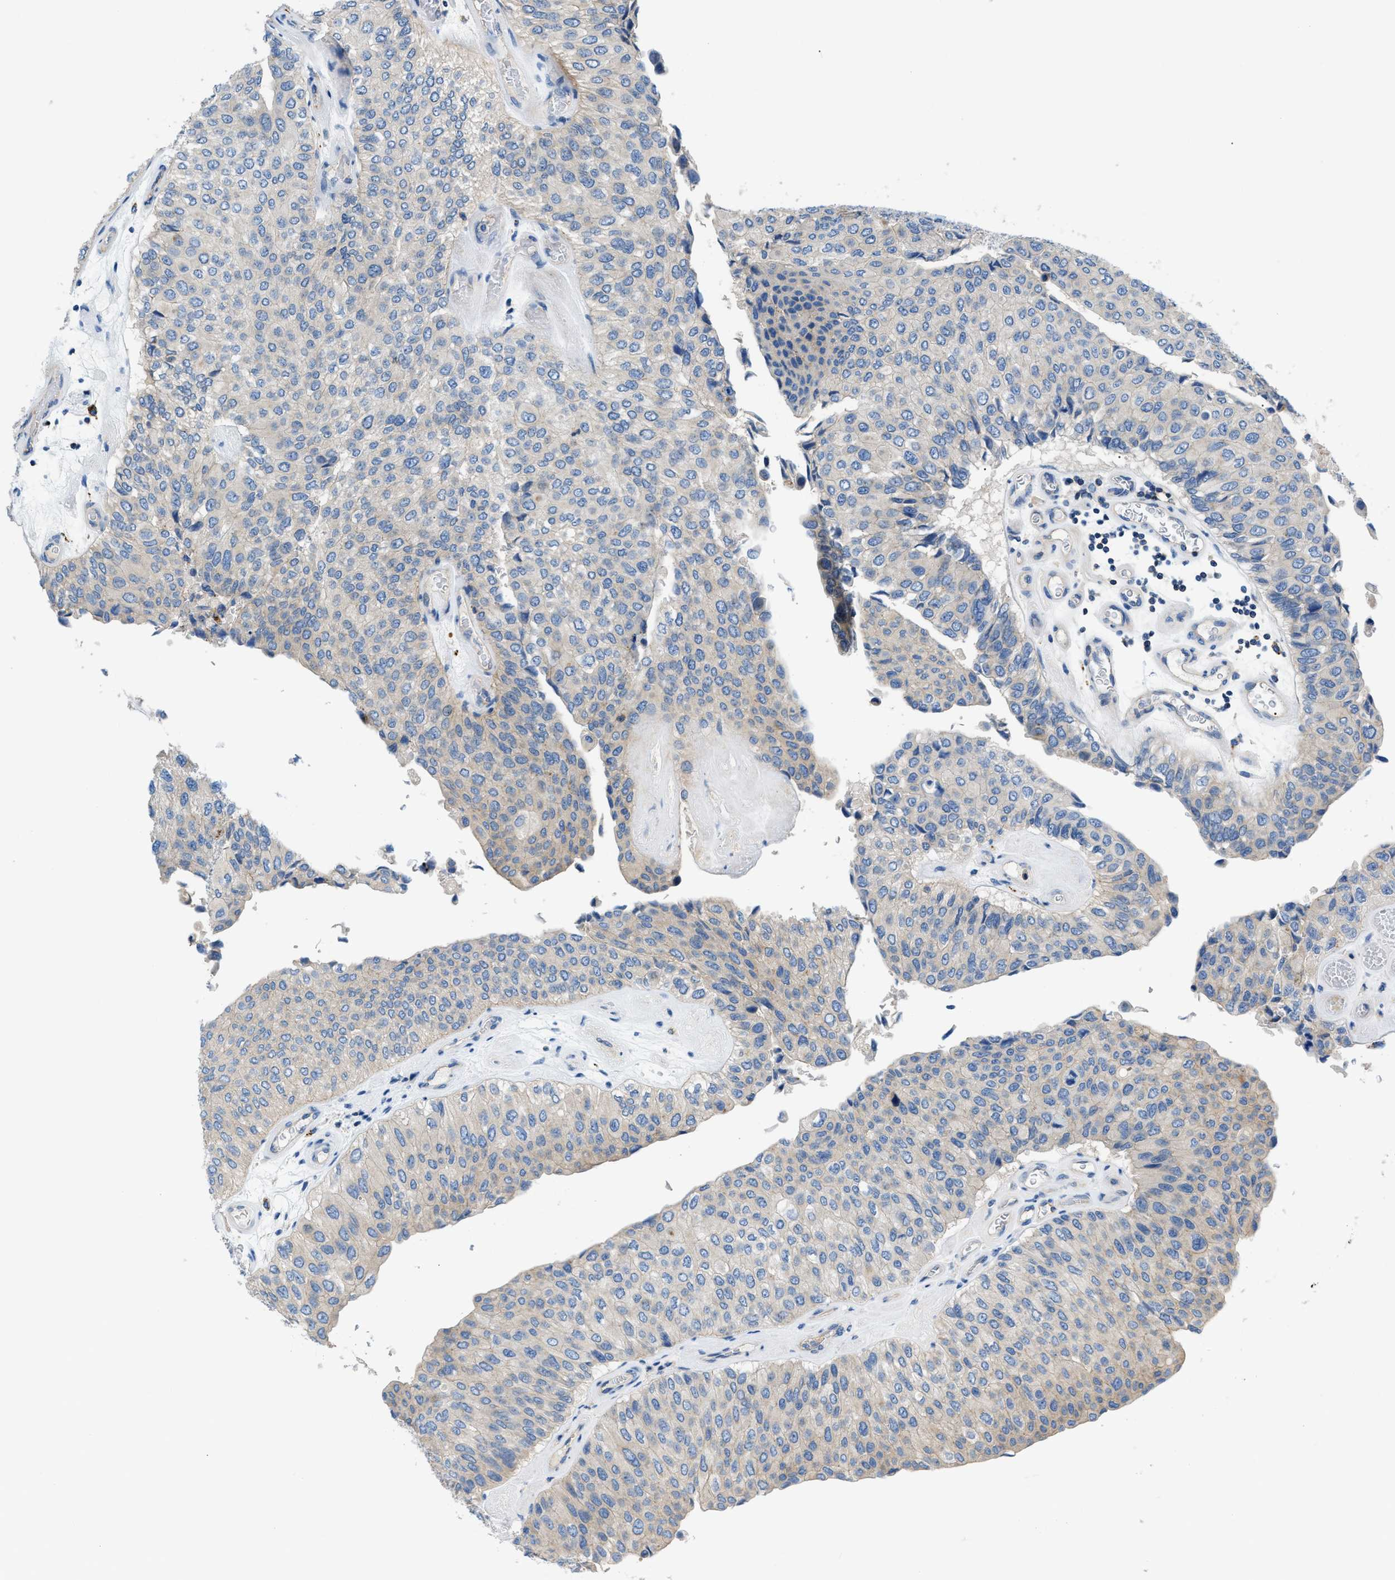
{"staining": {"intensity": "weak", "quantity": "<25%", "location": "cytoplasmic/membranous"}, "tissue": "urothelial cancer", "cell_type": "Tumor cells", "image_type": "cancer", "snomed": [{"axis": "morphology", "description": "Urothelial carcinoma, High grade"}, {"axis": "topography", "description": "Kidney"}, {"axis": "topography", "description": "Urinary bladder"}], "caption": "This is a image of IHC staining of urothelial cancer, which shows no expression in tumor cells. Brightfield microscopy of immunohistochemistry (IHC) stained with DAB (brown) and hematoxylin (blue), captured at high magnification.", "gene": "ORAI1", "patient": {"sex": "male", "age": 77}}